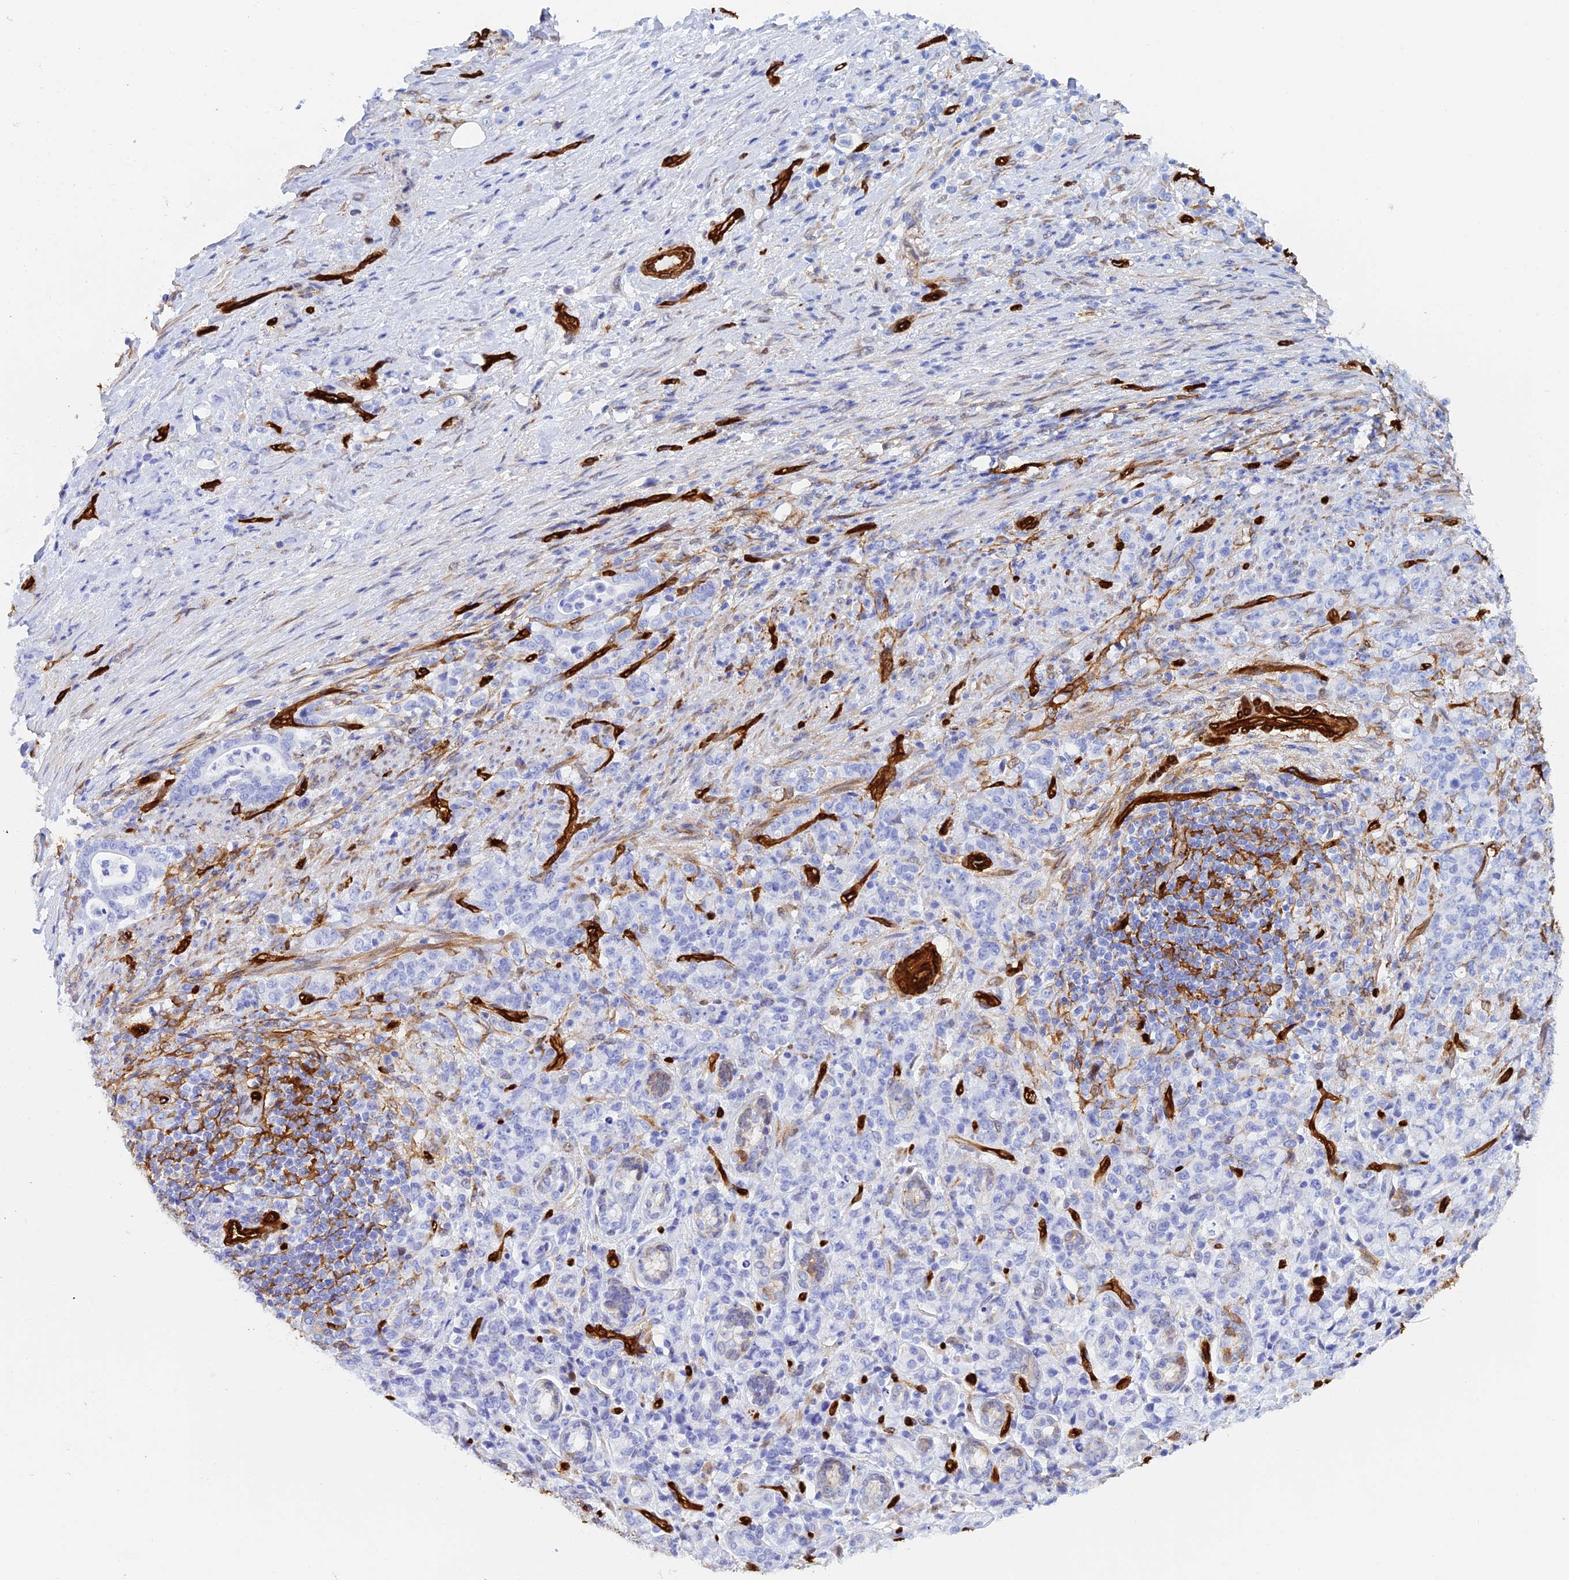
{"staining": {"intensity": "negative", "quantity": "none", "location": "none"}, "tissue": "stomach cancer", "cell_type": "Tumor cells", "image_type": "cancer", "snomed": [{"axis": "morphology", "description": "Adenocarcinoma, NOS"}, {"axis": "topography", "description": "Stomach"}], "caption": "Tumor cells are negative for protein expression in human stomach adenocarcinoma.", "gene": "CRIP2", "patient": {"sex": "female", "age": 79}}